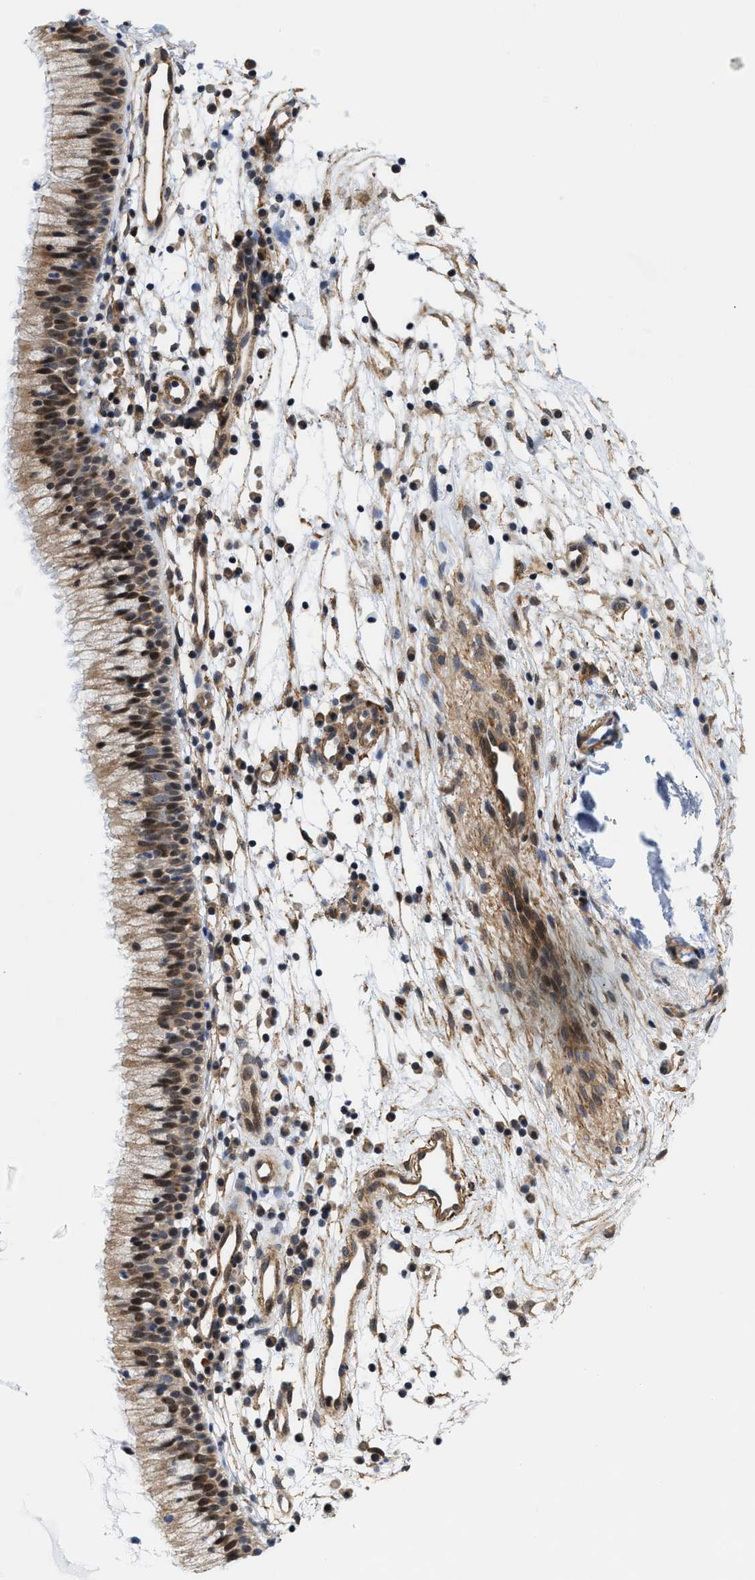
{"staining": {"intensity": "strong", "quantity": ">75%", "location": "cytoplasmic/membranous,nuclear"}, "tissue": "nasopharynx", "cell_type": "Respiratory epithelial cells", "image_type": "normal", "snomed": [{"axis": "morphology", "description": "Normal tissue, NOS"}, {"axis": "topography", "description": "Nasopharynx"}], "caption": "Immunohistochemistry (IHC) micrograph of unremarkable nasopharynx: nasopharynx stained using immunohistochemistry (IHC) shows high levels of strong protein expression localized specifically in the cytoplasmic/membranous,nuclear of respiratory epithelial cells, appearing as a cytoplasmic/membranous,nuclear brown color.", "gene": "GPRASP2", "patient": {"sex": "male", "age": 21}}